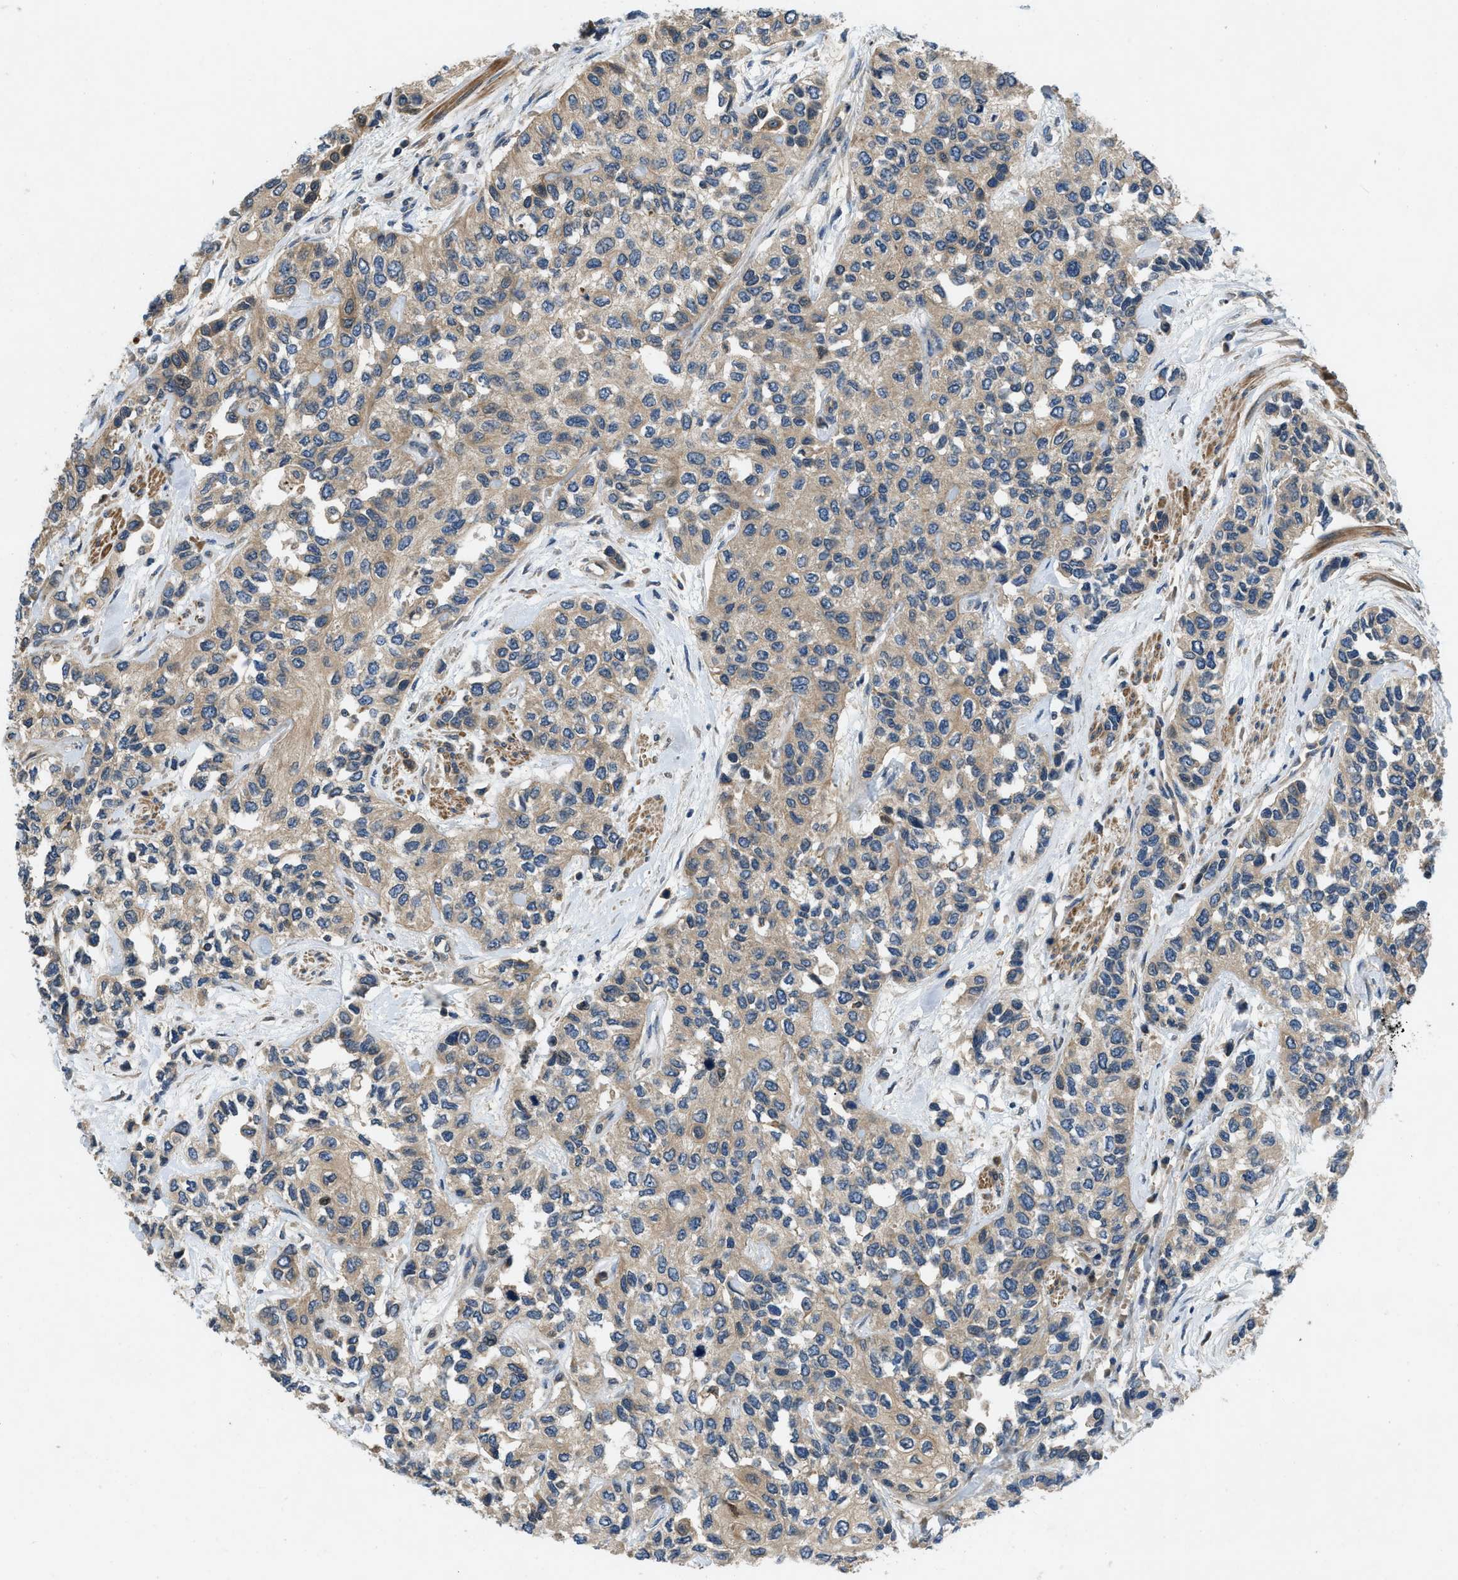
{"staining": {"intensity": "weak", "quantity": ">75%", "location": "cytoplasmic/membranous"}, "tissue": "urothelial cancer", "cell_type": "Tumor cells", "image_type": "cancer", "snomed": [{"axis": "morphology", "description": "Urothelial carcinoma, High grade"}, {"axis": "topography", "description": "Urinary bladder"}], "caption": "Urothelial cancer stained with a brown dye exhibits weak cytoplasmic/membranous positive staining in about >75% of tumor cells.", "gene": "GPR31", "patient": {"sex": "female", "age": 56}}